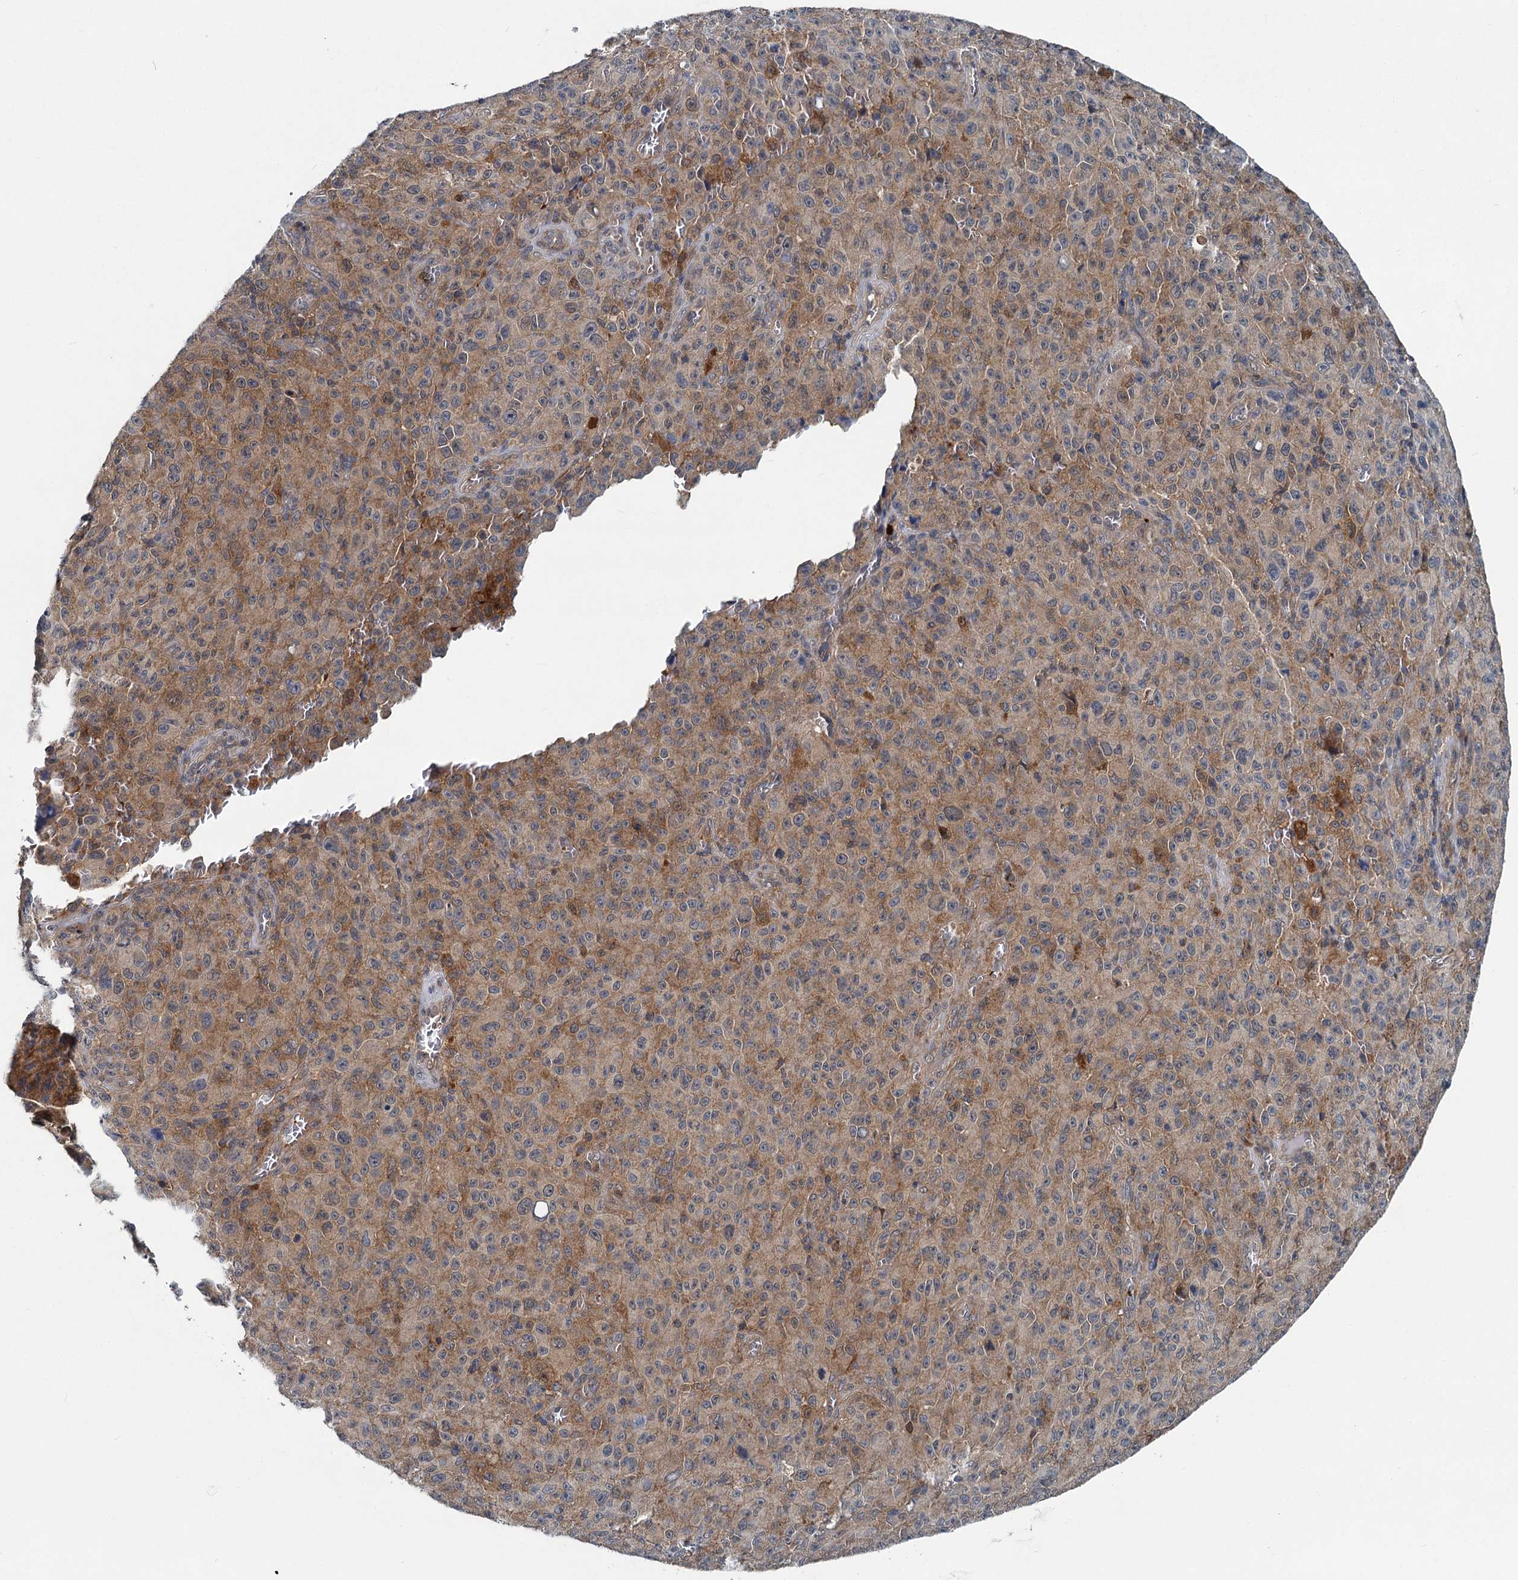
{"staining": {"intensity": "weak", "quantity": ">75%", "location": "cytoplasmic/membranous"}, "tissue": "melanoma", "cell_type": "Tumor cells", "image_type": "cancer", "snomed": [{"axis": "morphology", "description": "Malignant melanoma, NOS"}, {"axis": "topography", "description": "Skin"}], "caption": "Immunohistochemistry staining of malignant melanoma, which reveals low levels of weak cytoplasmic/membranous expression in approximately >75% of tumor cells indicating weak cytoplasmic/membranous protein expression. The staining was performed using DAB (3,3'-diaminobenzidine) (brown) for protein detection and nuclei were counterstained in hematoxylin (blue).", "gene": "GCLM", "patient": {"sex": "female", "age": 82}}